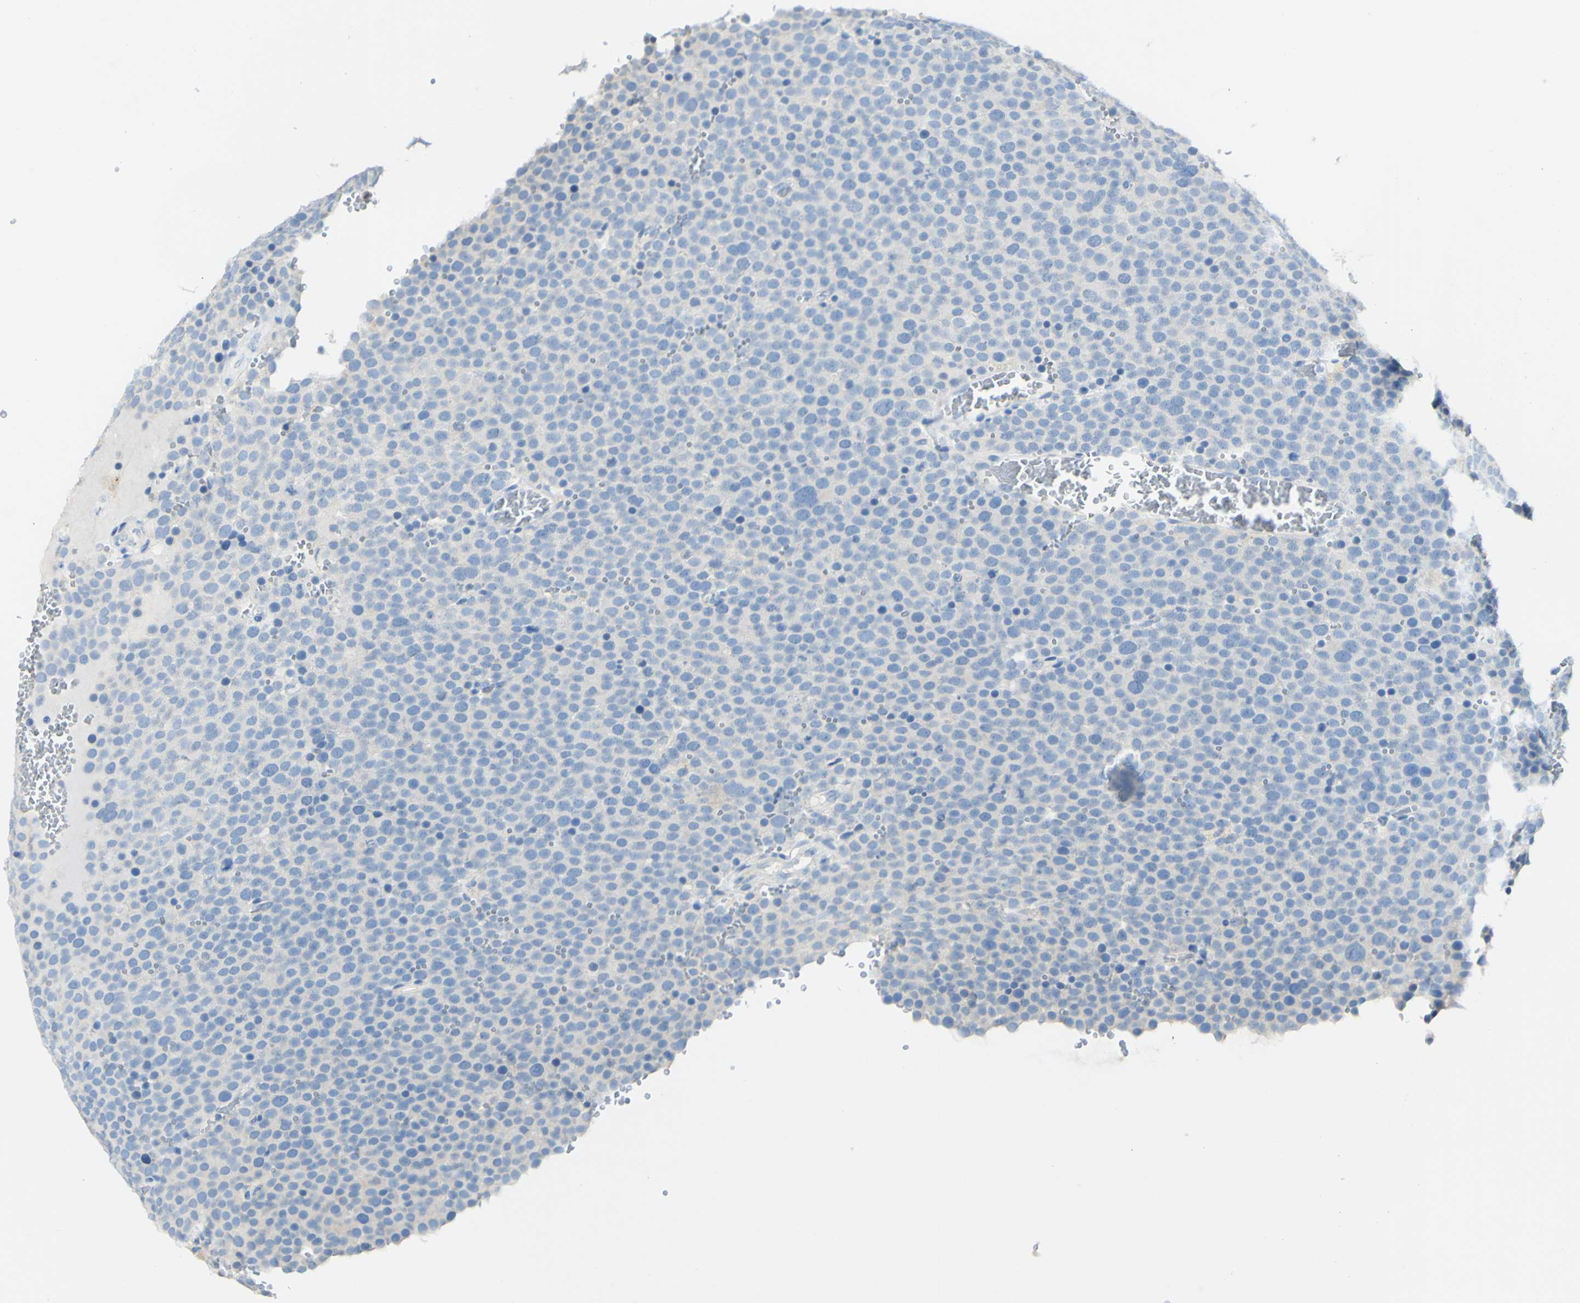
{"staining": {"intensity": "negative", "quantity": "none", "location": "none"}, "tissue": "testis cancer", "cell_type": "Tumor cells", "image_type": "cancer", "snomed": [{"axis": "morphology", "description": "Seminoma, NOS"}, {"axis": "topography", "description": "Testis"}], "caption": "The histopathology image displays no significant expression in tumor cells of testis cancer (seminoma).", "gene": "FGF4", "patient": {"sex": "male", "age": 71}}